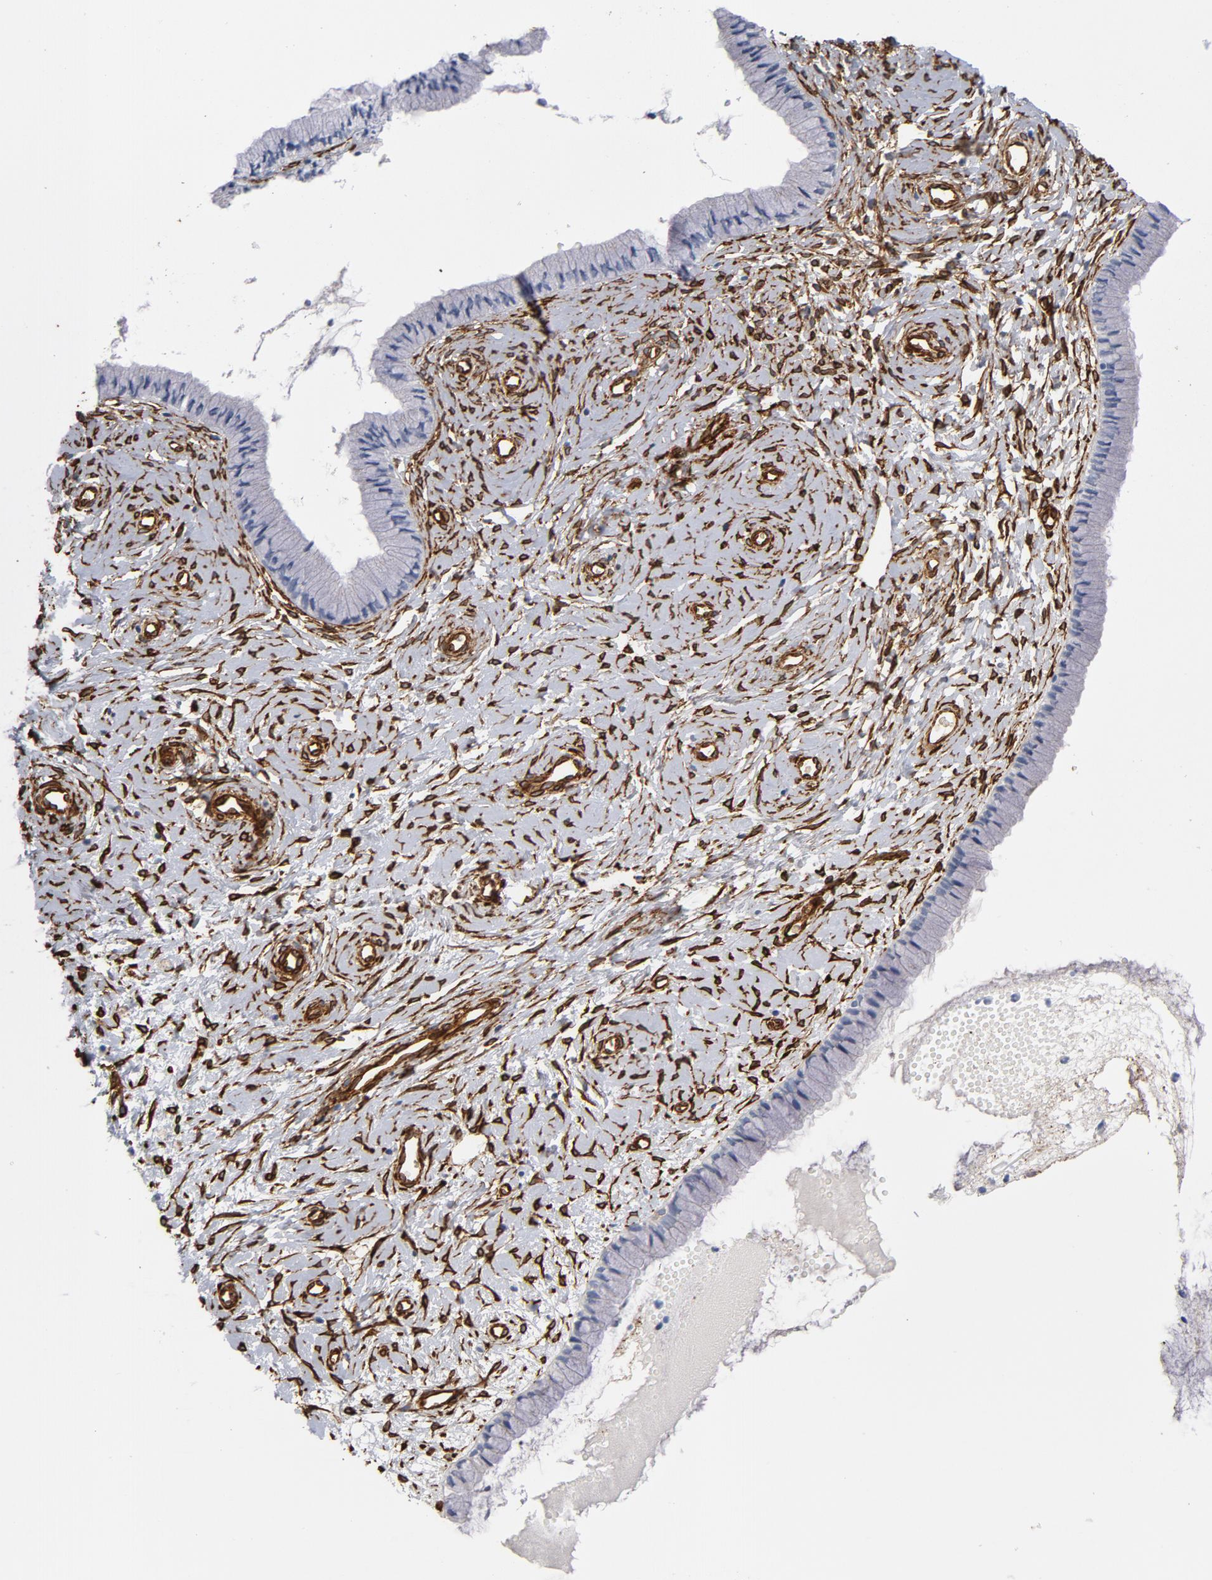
{"staining": {"intensity": "negative", "quantity": "none", "location": "none"}, "tissue": "cervix", "cell_type": "Glandular cells", "image_type": "normal", "snomed": [{"axis": "morphology", "description": "Normal tissue, NOS"}, {"axis": "topography", "description": "Cervix"}], "caption": "DAB immunohistochemical staining of normal cervix demonstrates no significant staining in glandular cells. (Stains: DAB IHC with hematoxylin counter stain, Microscopy: brightfield microscopy at high magnification).", "gene": "SERPINH1", "patient": {"sex": "female", "age": 46}}